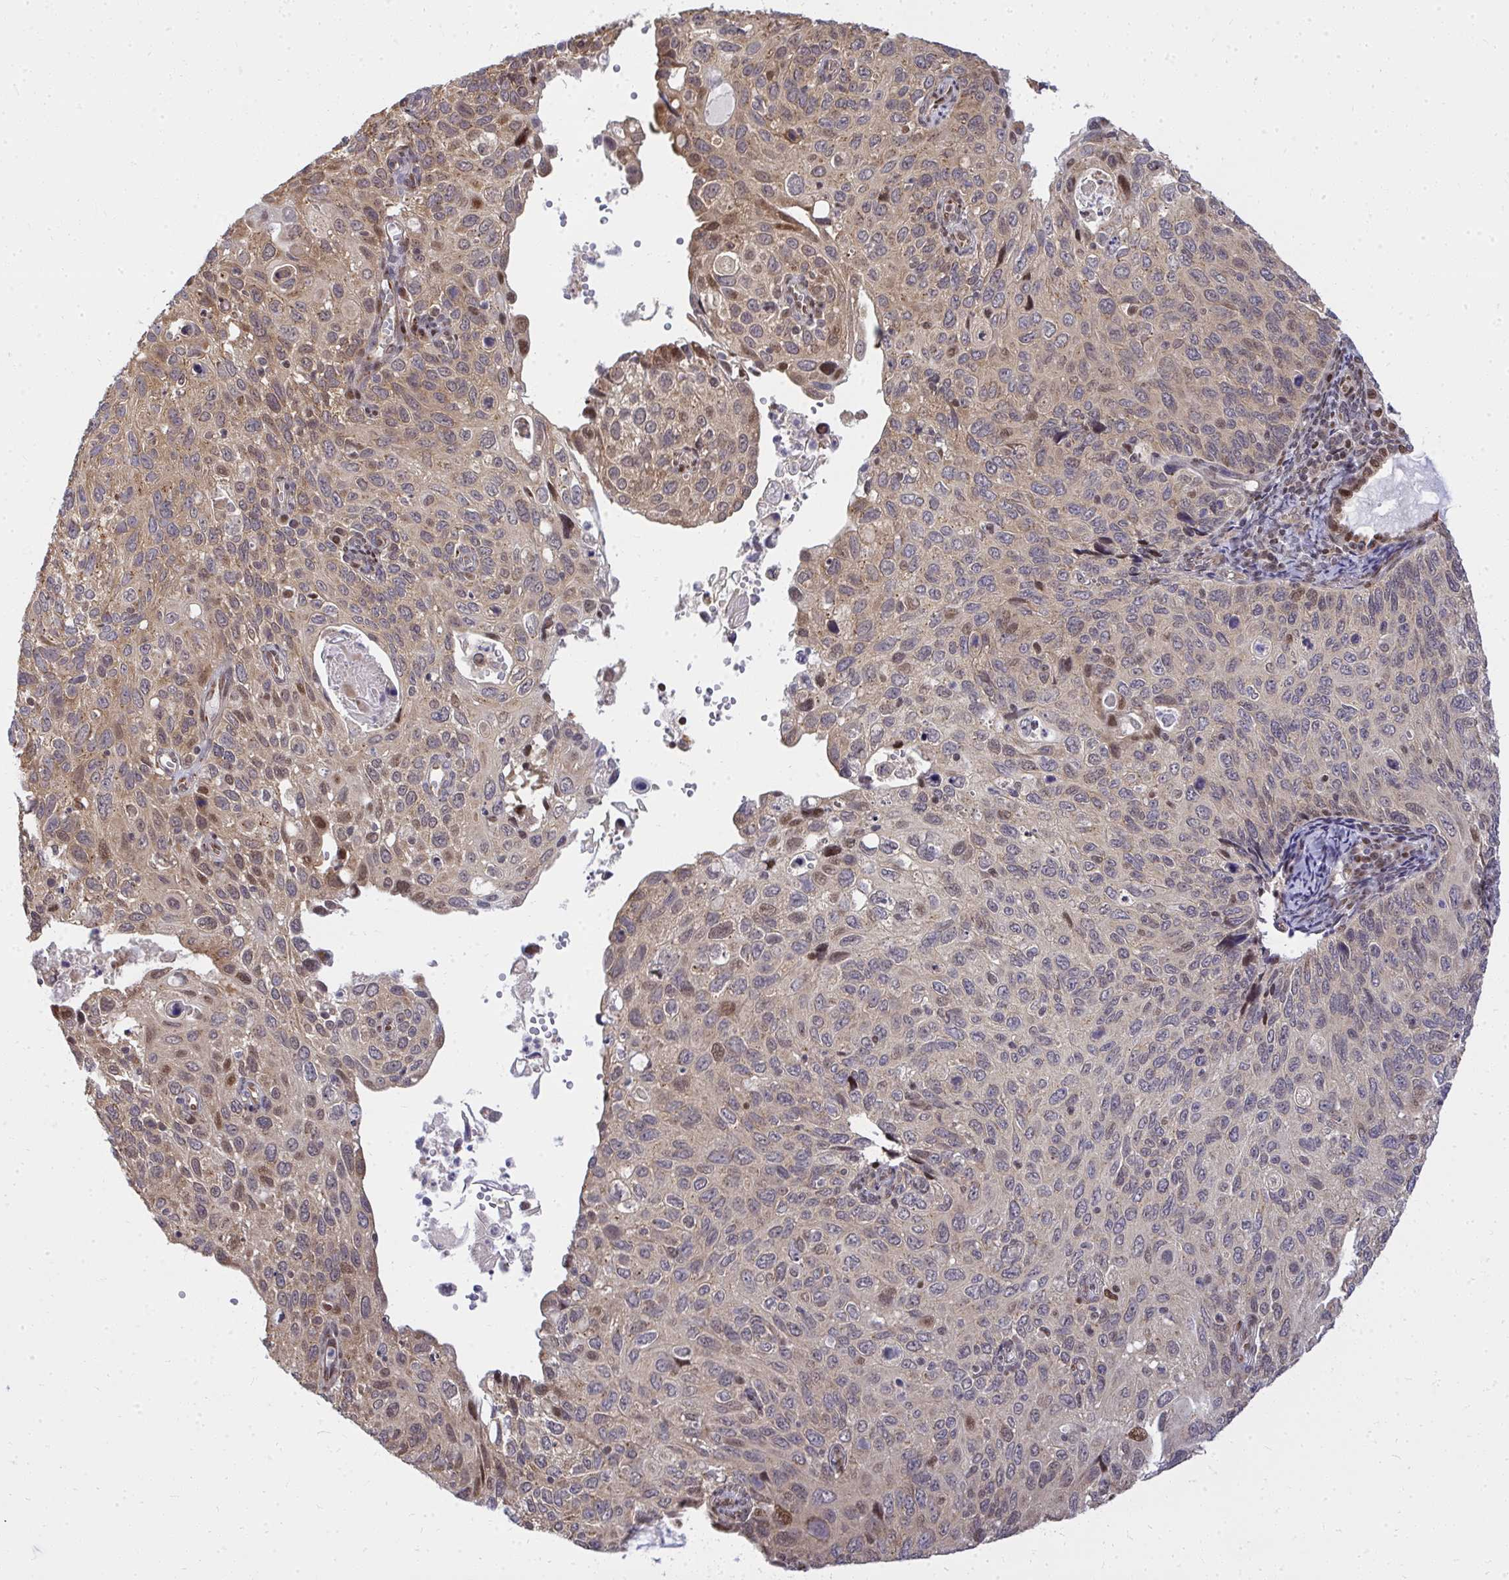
{"staining": {"intensity": "moderate", "quantity": "25%-75%", "location": "cytoplasmic/membranous,nuclear"}, "tissue": "cervical cancer", "cell_type": "Tumor cells", "image_type": "cancer", "snomed": [{"axis": "morphology", "description": "Squamous cell carcinoma, NOS"}, {"axis": "topography", "description": "Cervix"}], "caption": "A brown stain highlights moderate cytoplasmic/membranous and nuclear staining of a protein in cervical cancer (squamous cell carcinoma) tumor cells.", "gene": "PIGY", "patient": {"sex": "female", "age": 70}}